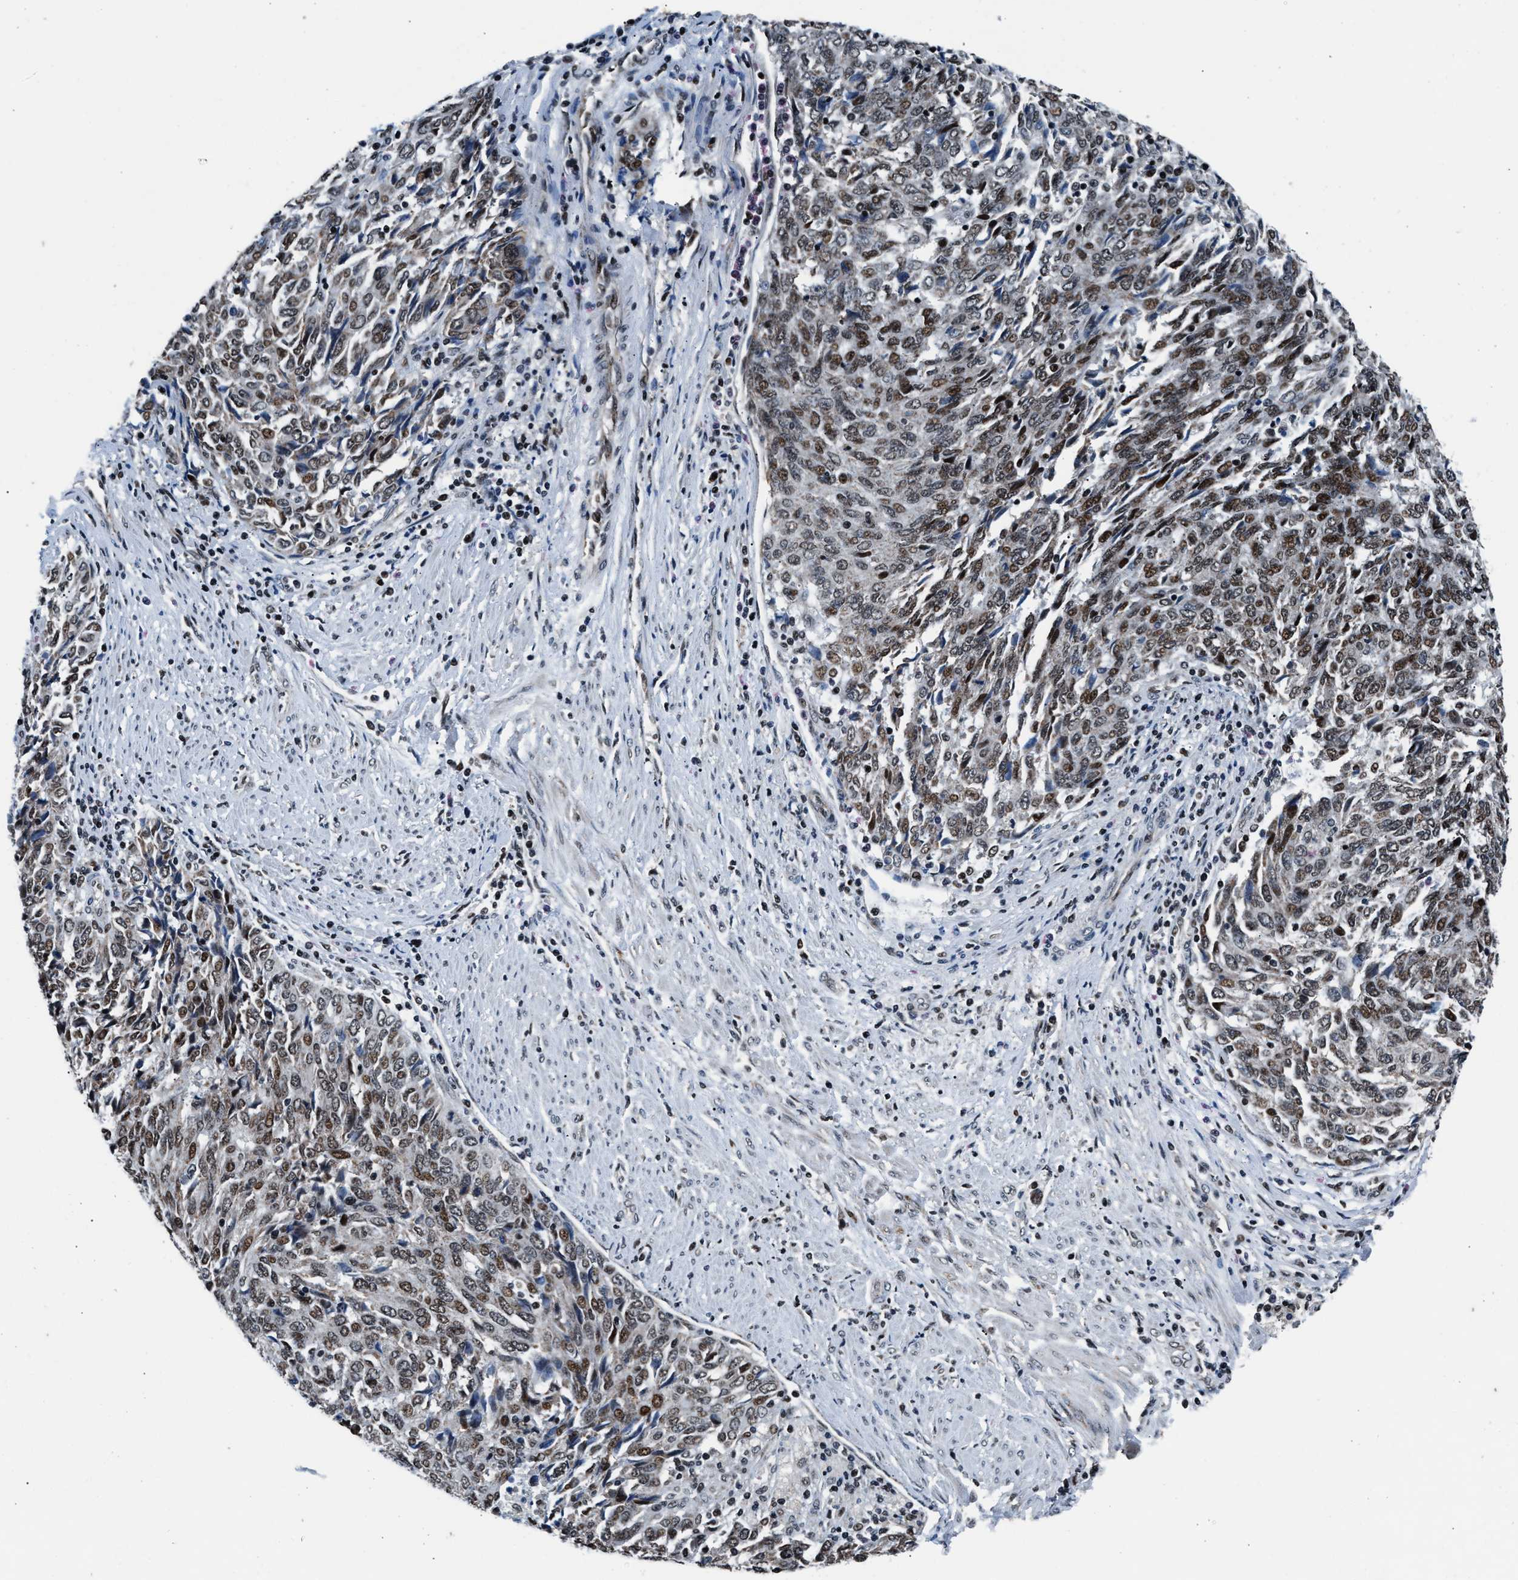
{"staining": {"intensity": "weak", "quantity": ">75%", "location": "nuclear"}, "tissue": "endometrial cancer", "cell_type": "Tumor cells", "image_type": "cancer", "snomed": [{"axis": "morphology", "description": "Adenocarcinoma, NOS"}, {"axis": "topography", "description": "Endometrium"}], "caption": "Endometrial cancer (adenocarcinoma) stained for a protein (brown) reveals weak nuclear positive positivity in about >75% of tumor cells.", "gene": "PRRC2B", "patient": {"sex": "female", "age": 80}}